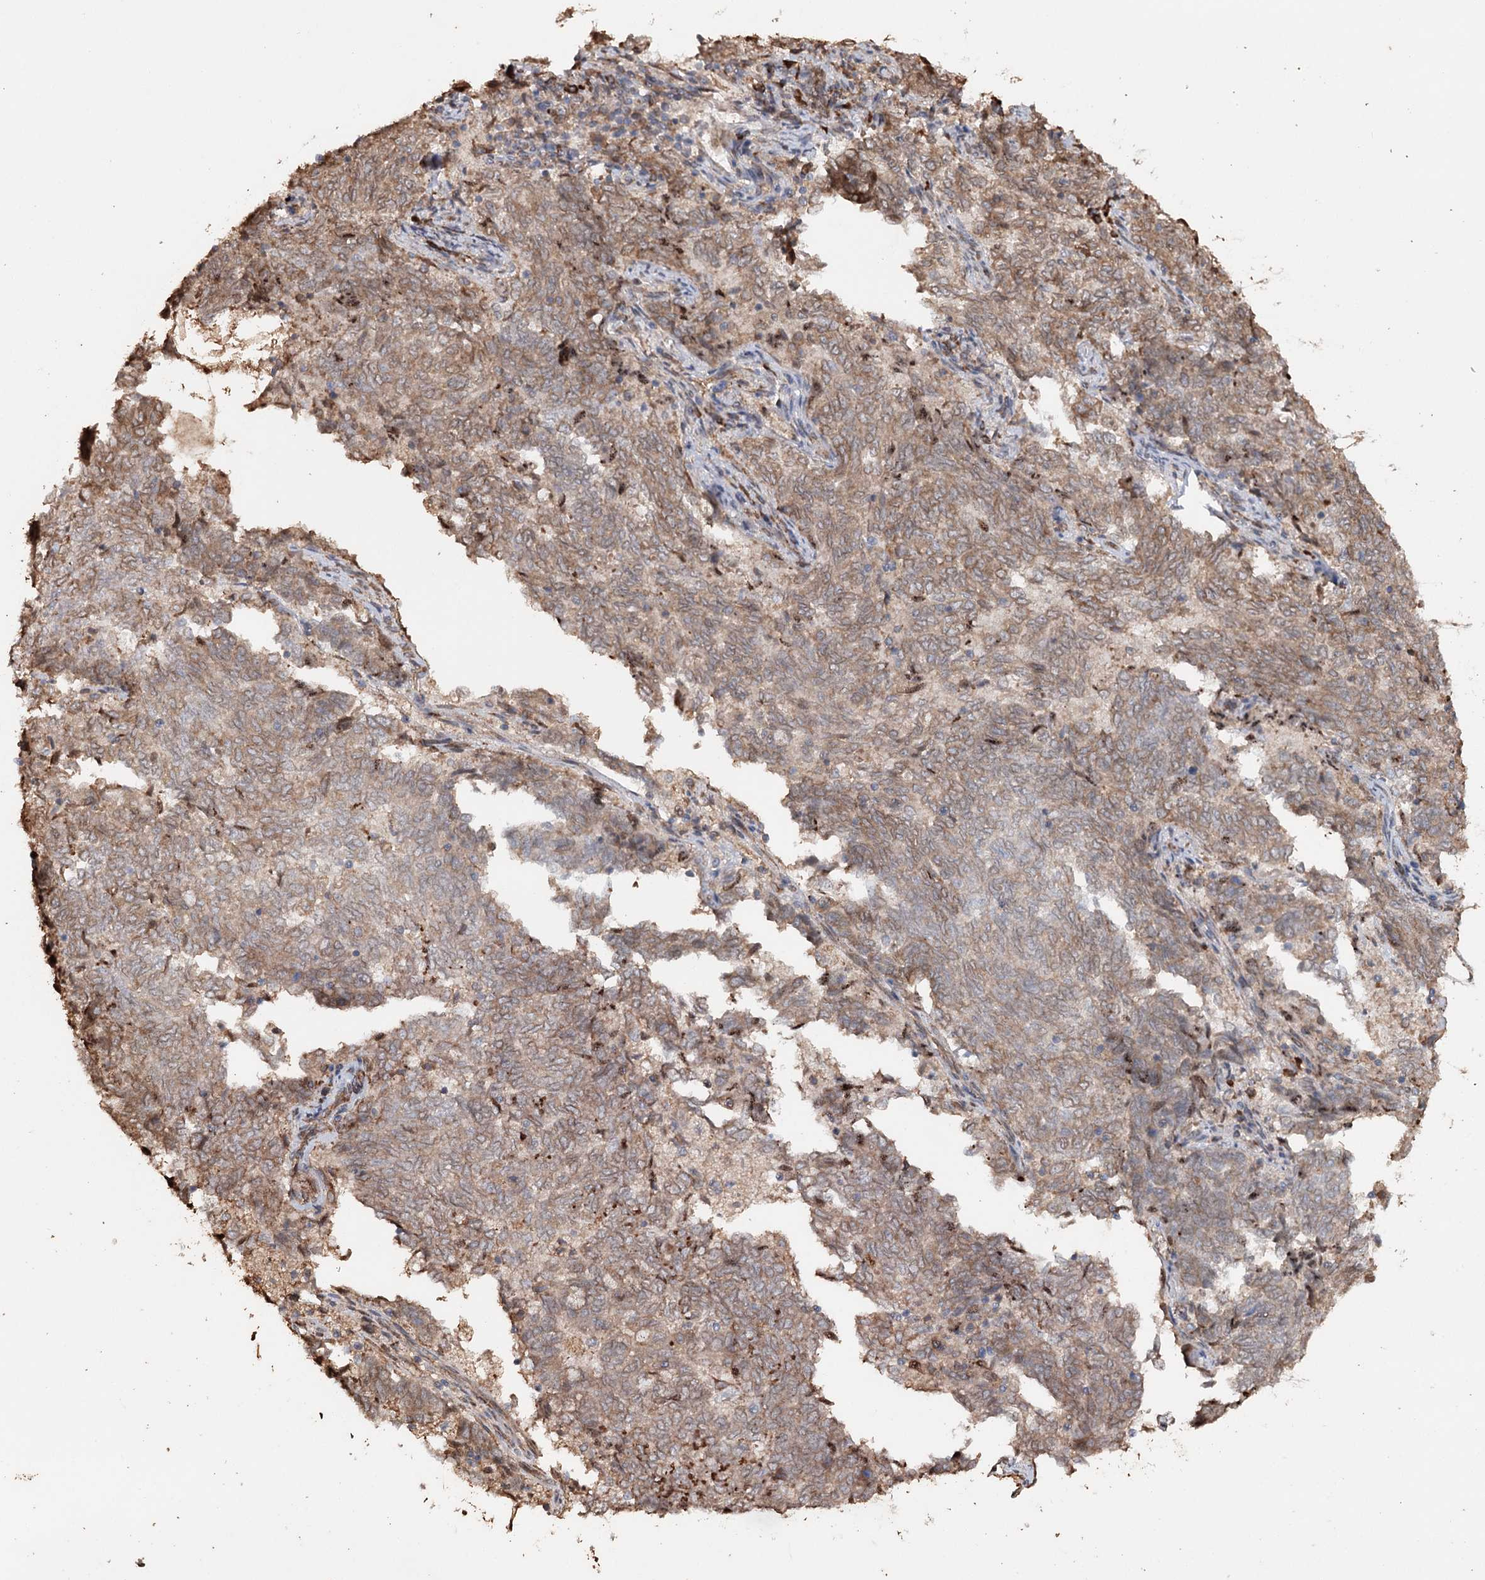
{"staining": {"intensity": "moderate", "quantity": ">75%", "location": "cytoplasmic/membranous"}, "tissue": "endometrial cancer", "cell_type": "Tumor cells", "image_type": "cancer", "snomed": [{"axis": "morphology", "description": "Adenocarcinoma, NOS"}, {"axis": "topography", "description": "Endometrium"}], "caption": "This photomicrograph reveals immunohistochemistry staining of endometrial cancer (adenocarcinoma), with medium moderate cytoplasmic/membranous staining in about >75% of tumor cells.", "gene": "SYVN1", "patient": {"sex": "female", "age": 80}}